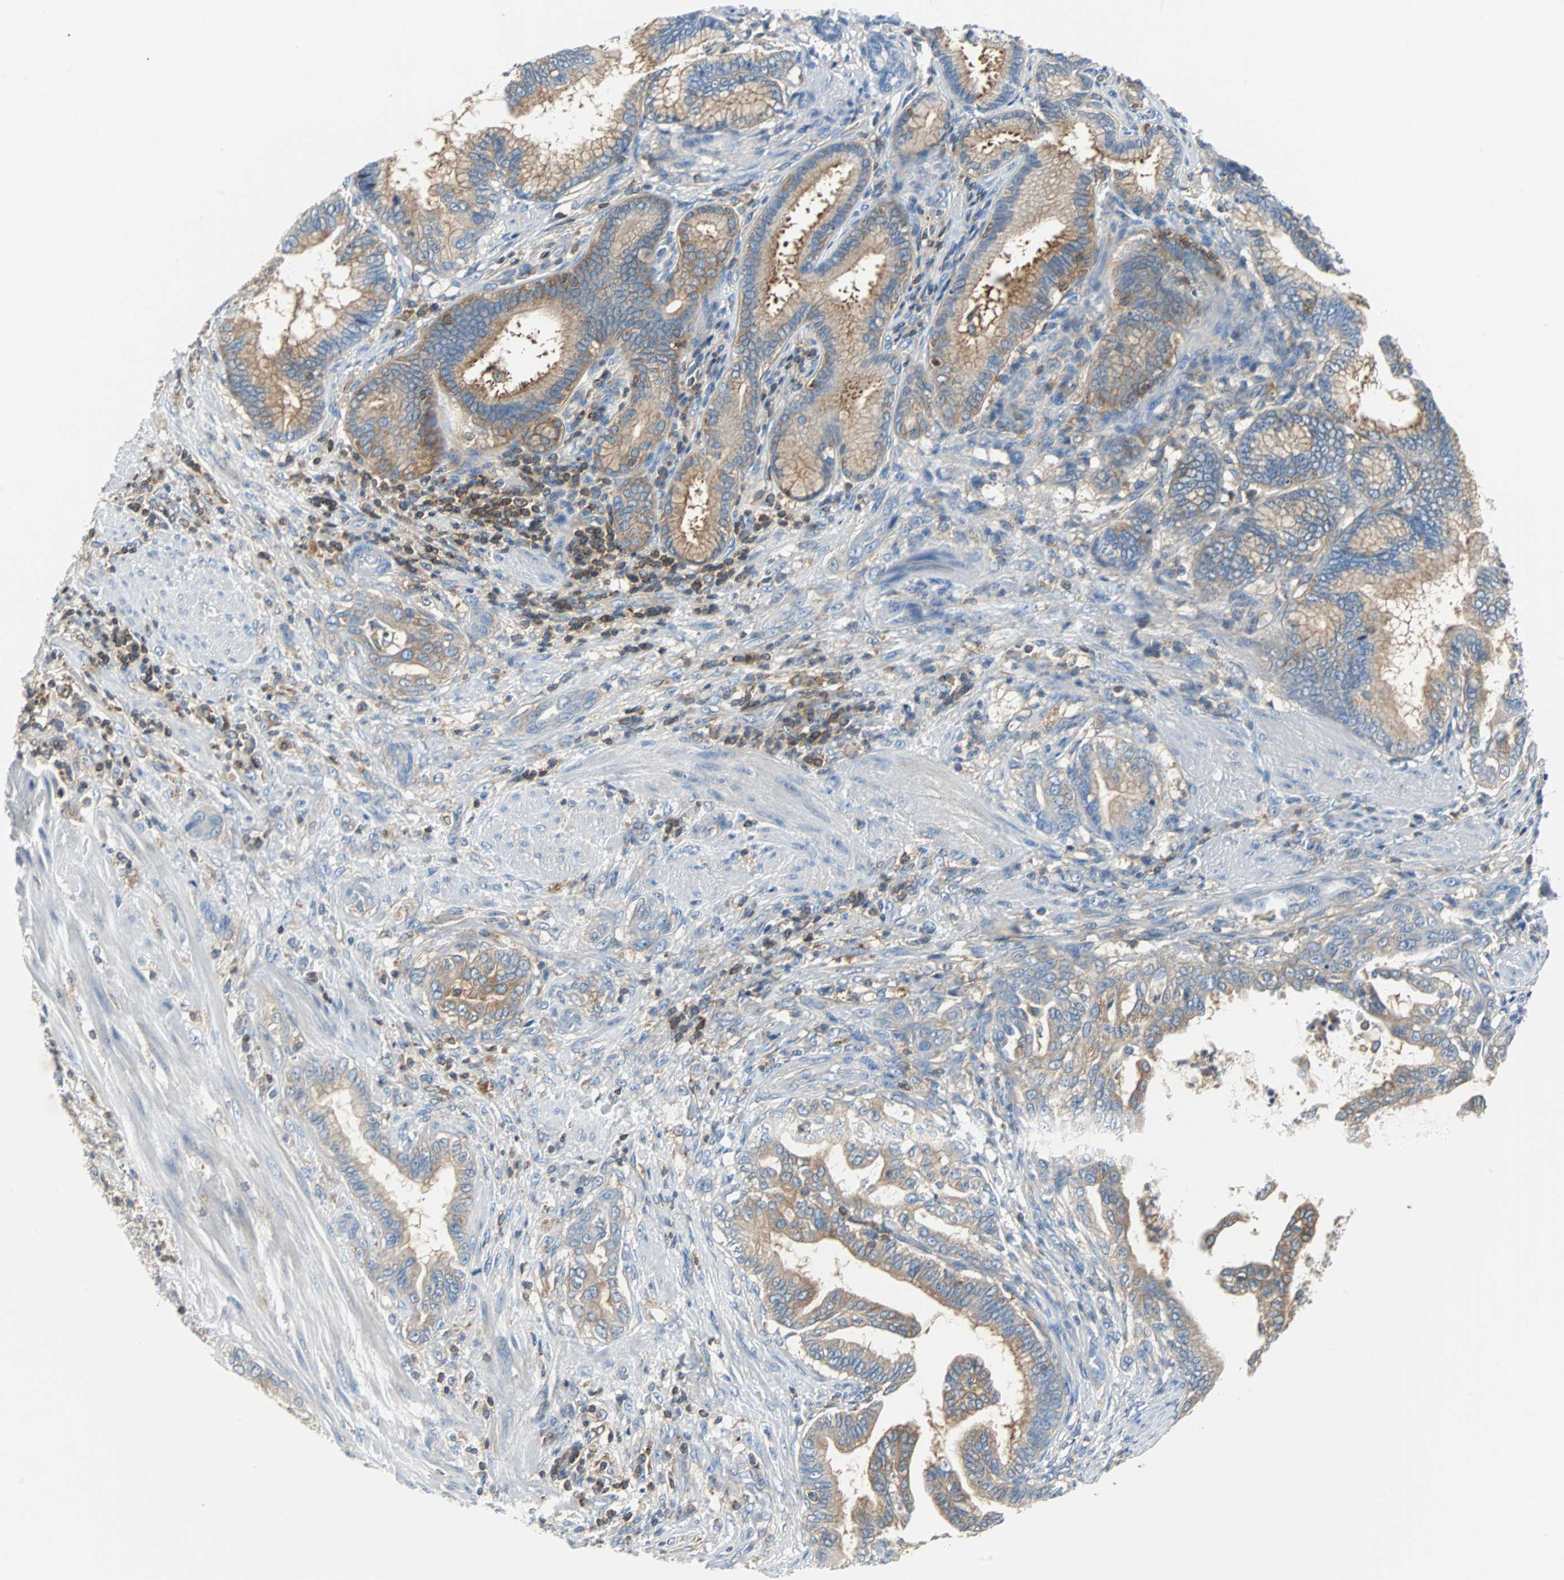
{"staining": {"intensity": "weak", "quantity": ">75%", "location": "cytoplasmic/membranous"}, "tissue": "pancreatic cancer", "cell_type": "Tumor cells", "image_type": "cancer", "snomed": [{"axis": "morphology", "description": "Adenocarcinoma, NOS"}, {"axis": "topography", "description": "Pancreas"}], "caption": "A low amount of weak cytoplasmic/membranous staining is identified in about >75% of tumor cells in adenocarcinoma (pancreatic) tissue.", "gene": "TSC22D4", "patient": {"sex": "female", "age": 64}}